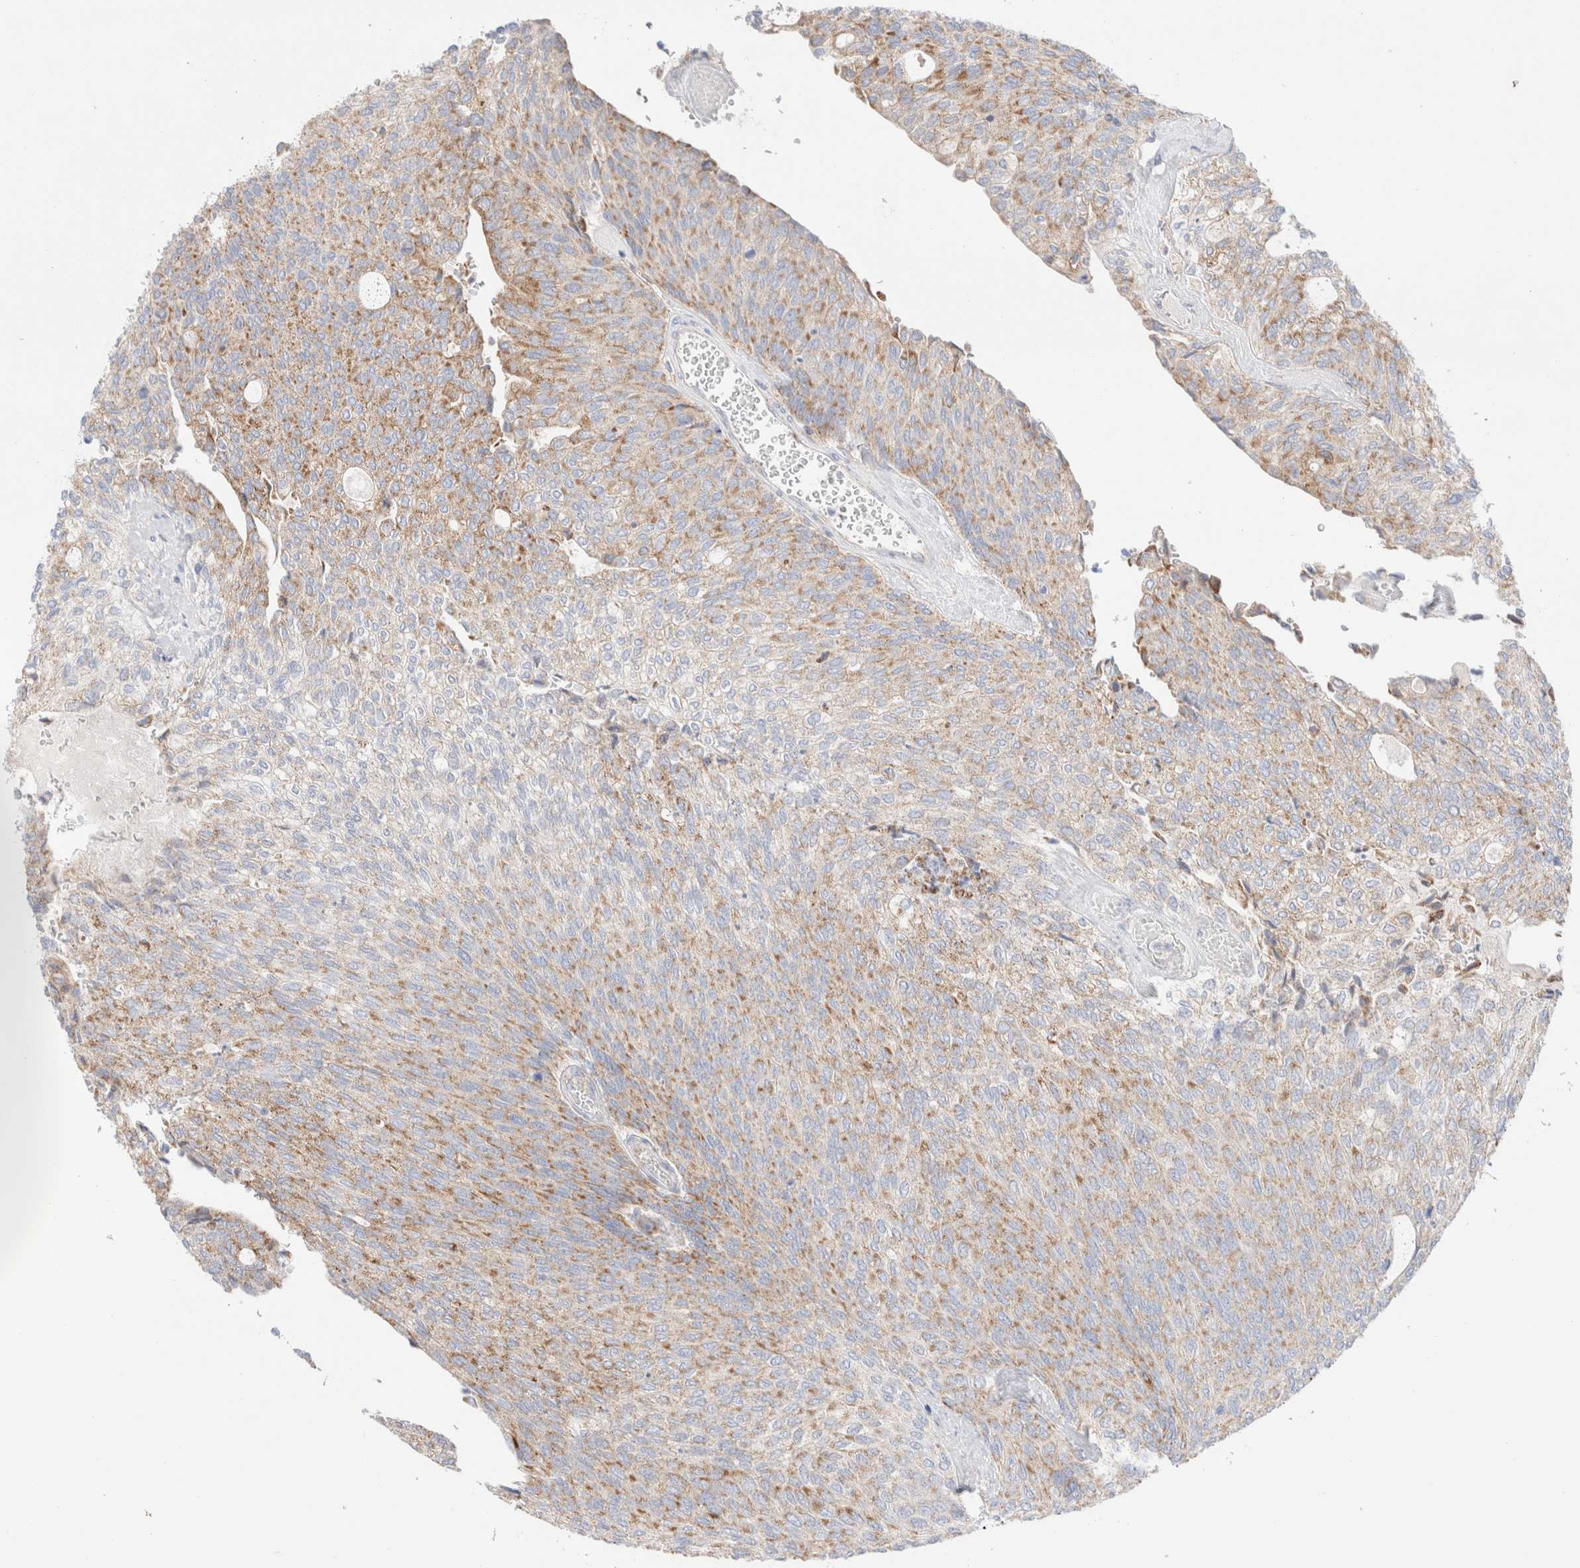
{"staining": {"intensity": "weak", "quantity": ">75%", "location": "cytoplasmic/membranous"}, "tissue": "urothelial cancer", "cell_type": "Tumor cells", "image_type": "cancer", "snomed": [{"axis": "morphology", "description": "Urothelial carcinoma, Low grade"}, {"axis": "topography", "description": "Urinary bladder"}], "caption": "This image exhibits IHC staining of urothelial carcinoma (low-grade), with low weak cytoplasmic/membranous positivity in about >75% of tumor cells.", "gene": "ATP6V1C1", "patient": {"sex": "female", "age": 79}}